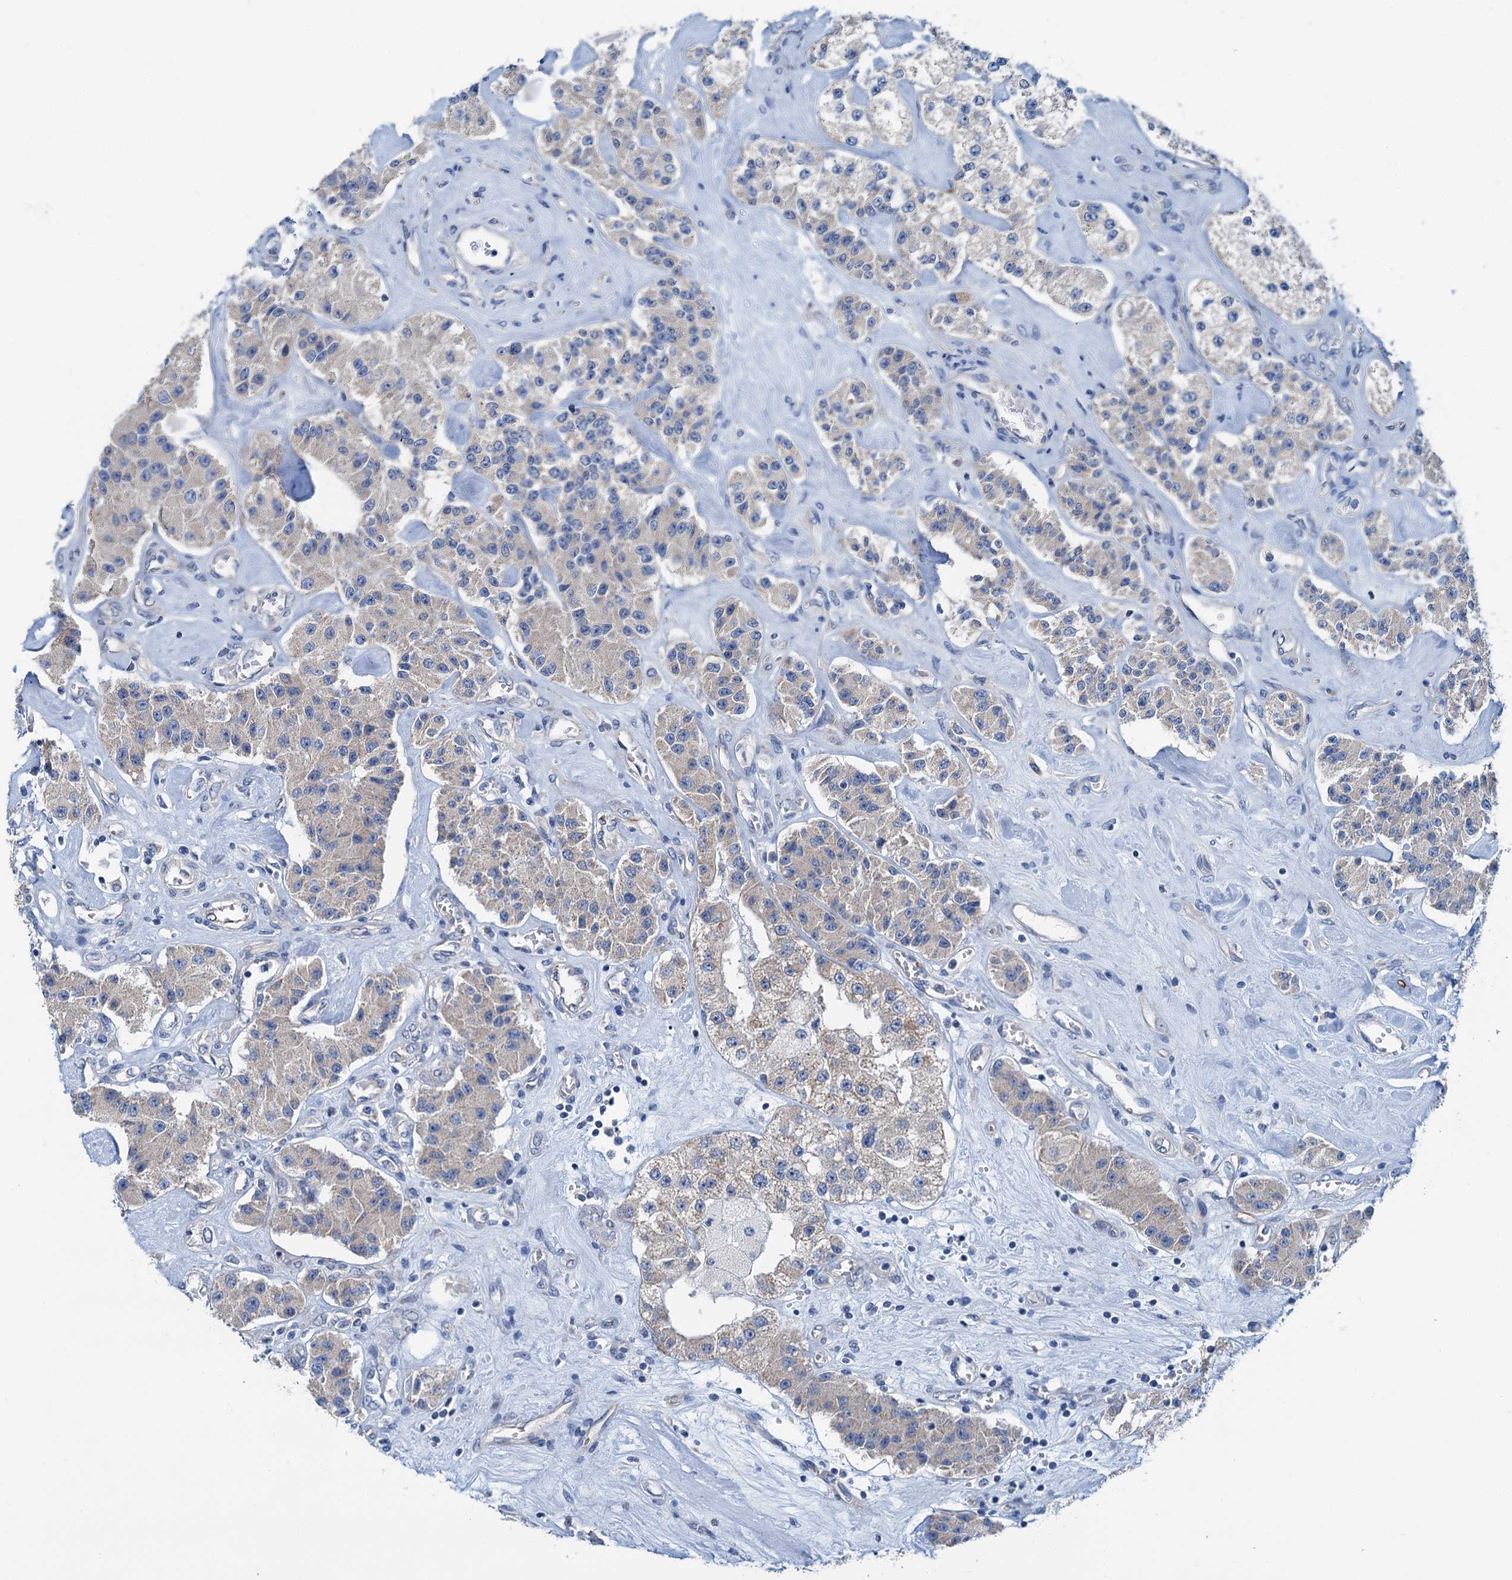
{"staining": {"intensity": "weak", "quantity": ">75%", "location": "cytoplasmic/membranous"}, "tissue": "carcinoid", "cell_type": "Tumor cells", "image_type": "cancer", "snomed": [{"axis": "morphology", "description": "Carcinoid, malignant, NOS"}, {"axis": "topography", "description": "Pancreas"}], "caption": "Protein positivity by immunohistochemistry (IHC) displays weak cytoplasmic/membranous staining in approximately >75% of tumor cells in carcinoid.", "gene": "ELAC1", "patient": {"sex": "male", "age": 41}}